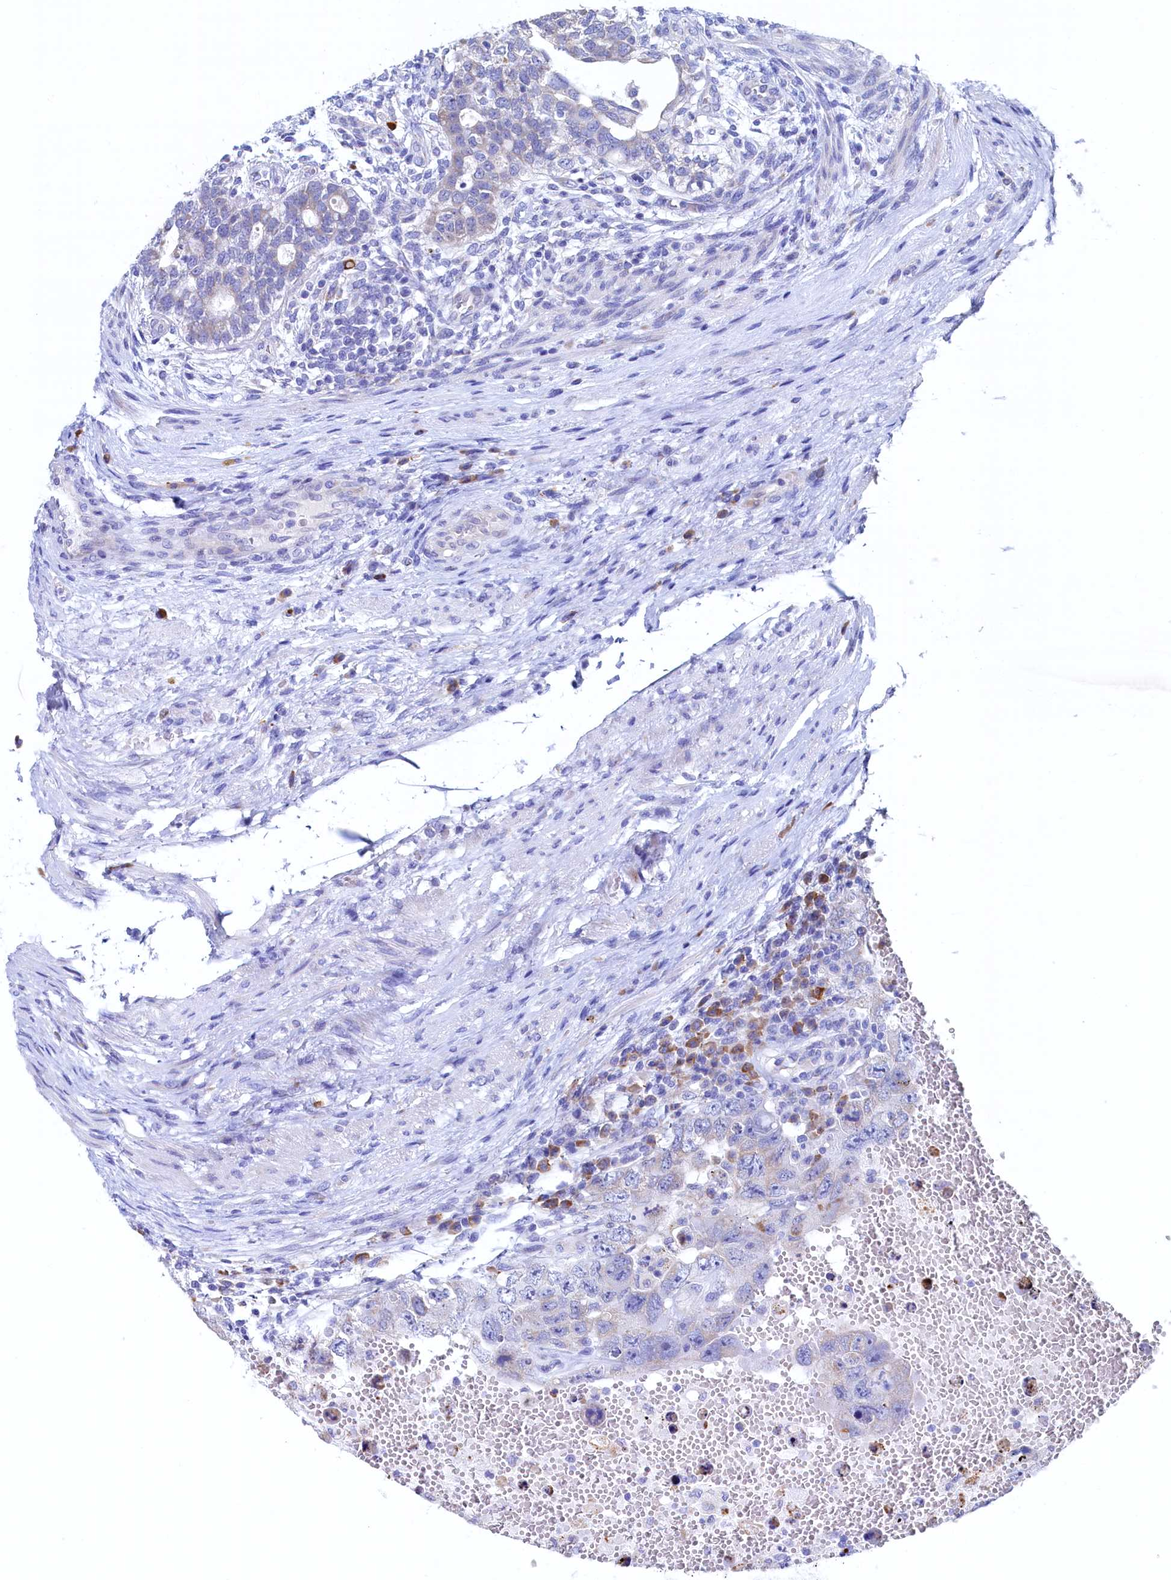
{"staining": {"intensity": "negative", "quantity": "none", "location": "none"}, "tissue": "testis cancer", "cell_type": "Tumor cells", "image_type": "cancer", "snomed": [{"axis": "morphology", "description": "Carcinoma, Embryonal, NOS"}, {"axis": "topography", "description": "Testis"}], "caption": "Immunohistochemistry (IHC) micrograph of human testis cancer stained for a protein (brown), which displays no staining in tumor cells. (DAB immunohistochemistry (IHC) visualized using brightfield microscopy, high magnification).", "gene": "CBLIF", "patient": {"sex": "male", "age": 26}}